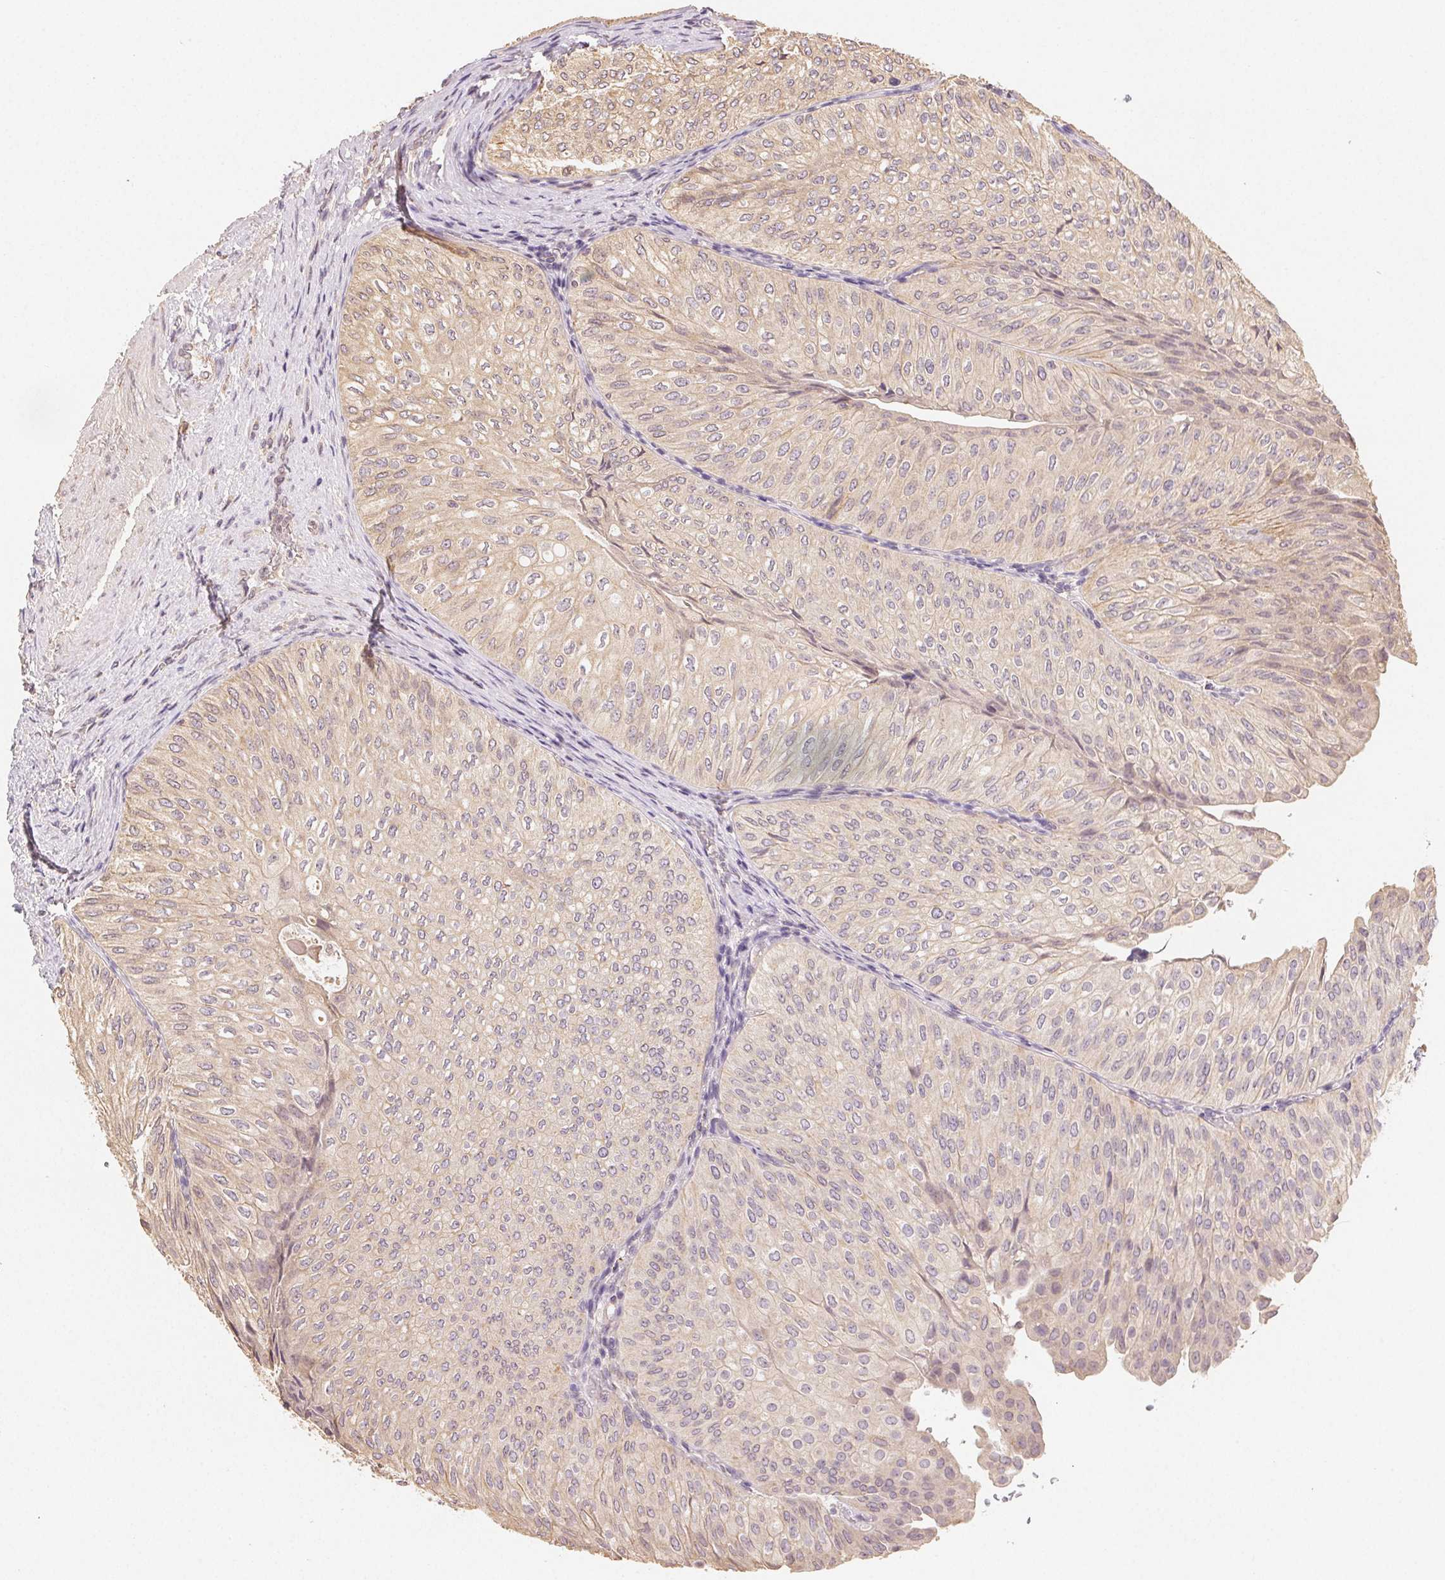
{"staining": {"intensity": "weak", "quantity": "25%-75%", "location": "cytoplasmic/membranous"}, "tissue": "urothelial cancer", "cell_type": "Tumor cells", "image_type": "cancer", "snomed": [{"axis": "morphology", "description": "Urothelial carcinoma, NOS"}, {"axis": "topography", "description": "Urinary bladder"}], "caption": "Human urothelial cancer stained for a protein (brown) exhibits weak cytoplasmic/membranous positive staining in about 25%-75% of tumor cells.", "gene": "SEZ6L2", "patient": {"sex": "male", "age": 62}}